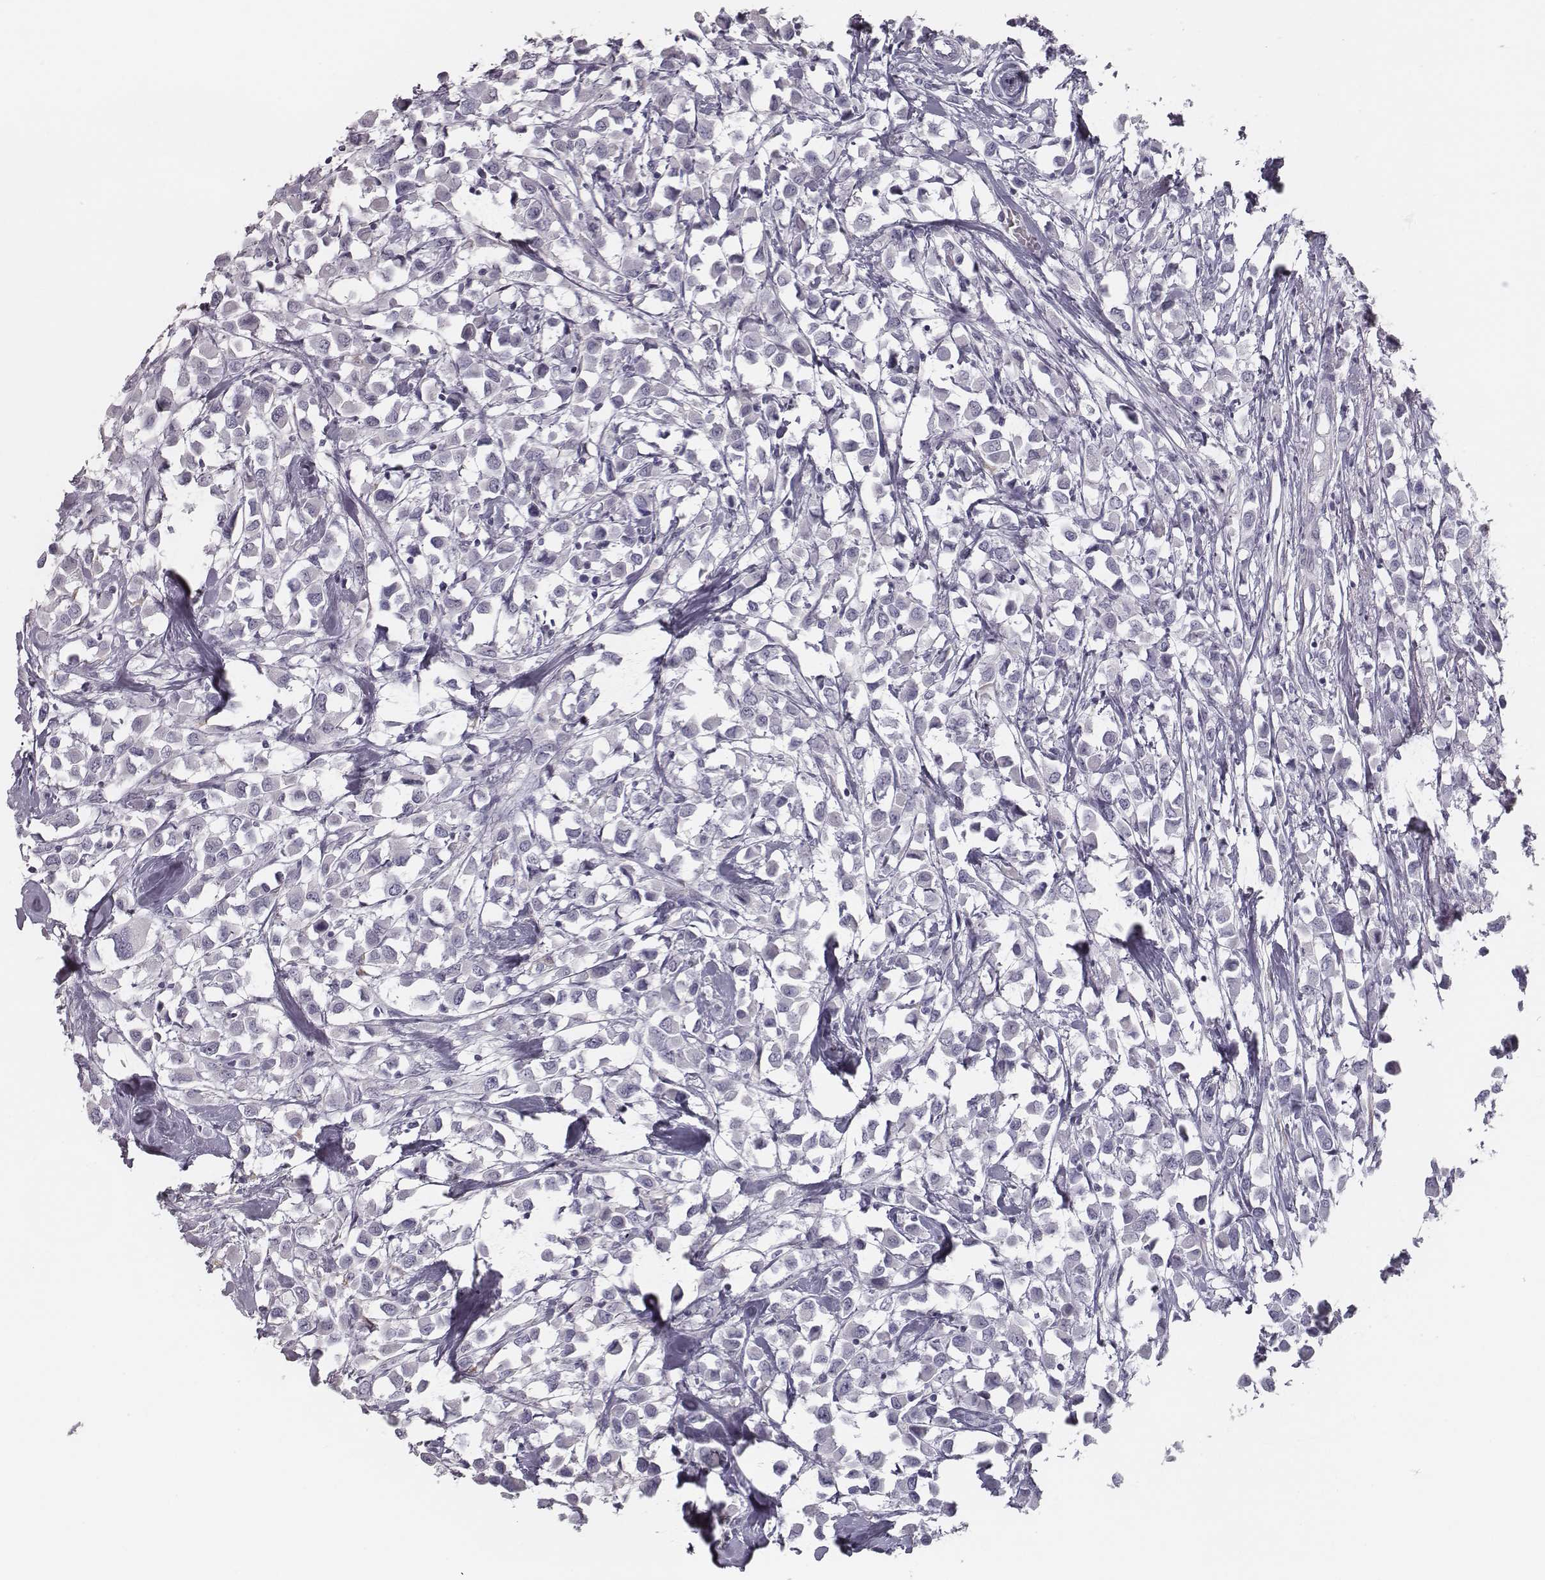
{"staining": {"intensity": "negative", "quantity": "none", "location": "none"}, "tissue": "breast cancer", "cell_type": "Tumor cells", "image_type": "cancer", "snomed": [{"axis": "morphology", "description": "Duct carcinoma"}, {"axis": "topography", "description": "Breast"}], "caption": "A photomicrograph of invasive ductal carcinoma (breast) stained for a protein reveals no brown staining in tumor cells. (DAB (3,3'-diaminobenzidine) immunohistochemistry visualized using brightfield microscopy, high magnification).", "gene": "SEPTIN14", "patient": {"sex": "female", "age": 61}}